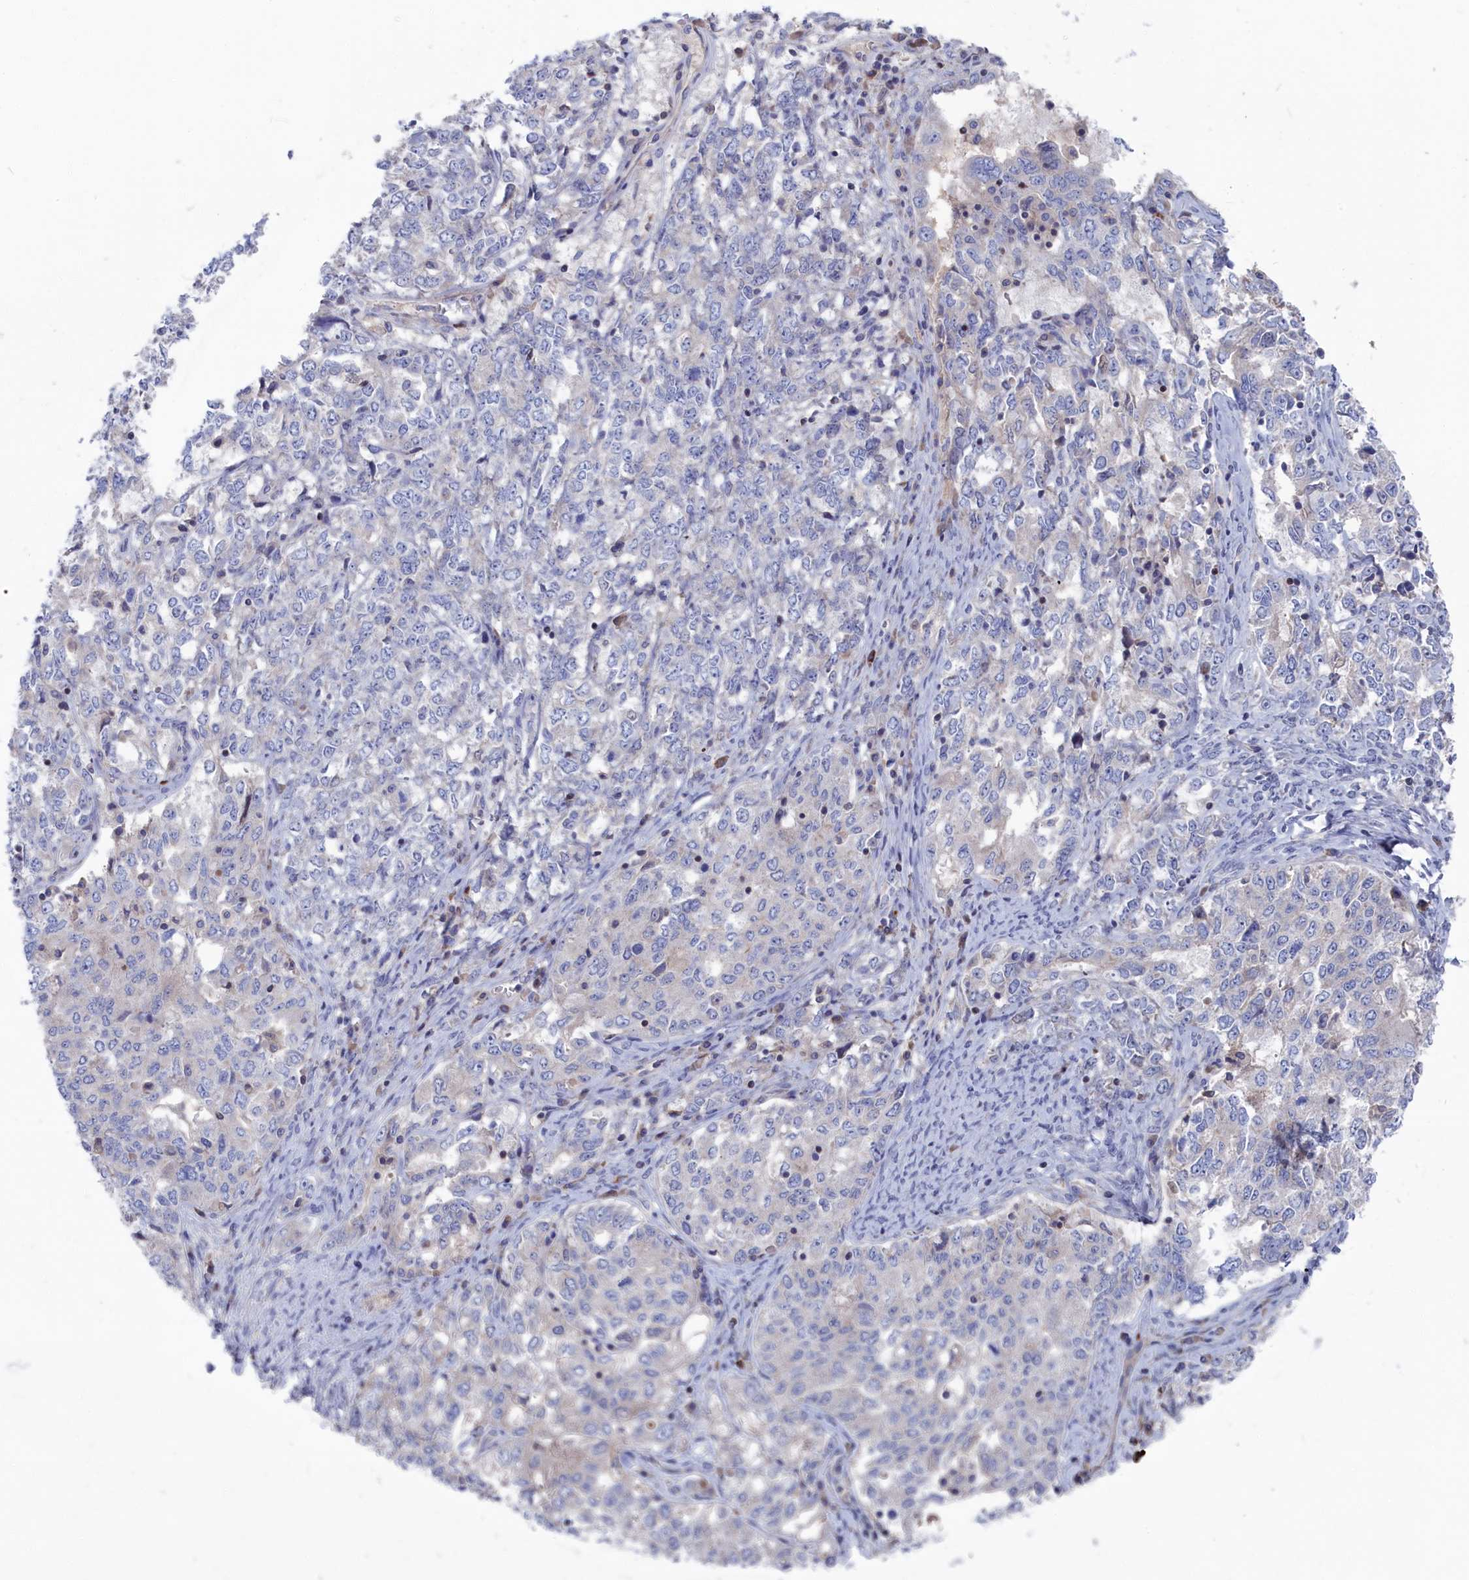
{"staining": {"intensity": "negative", "quantity": "none", "location": "none"}, "tissue": "ovarian cancer", "cell_type": "Tumor cells", "image_type": "cancer", "snomed": [{"axis": "morphology", "description": "Carcinoma, endometroid"}, {"axis": "topography", "description": "Ovary"}], "caption": "Ovarian endometroid carcinoma was stained to show a protein in brown. There is no significant staining in tumor cells. (Brightfield microscopy of DAB immunohistochemistry at high magnification).", "gene": "CEND1", "patient": {"sex": "female", "age": 62}}